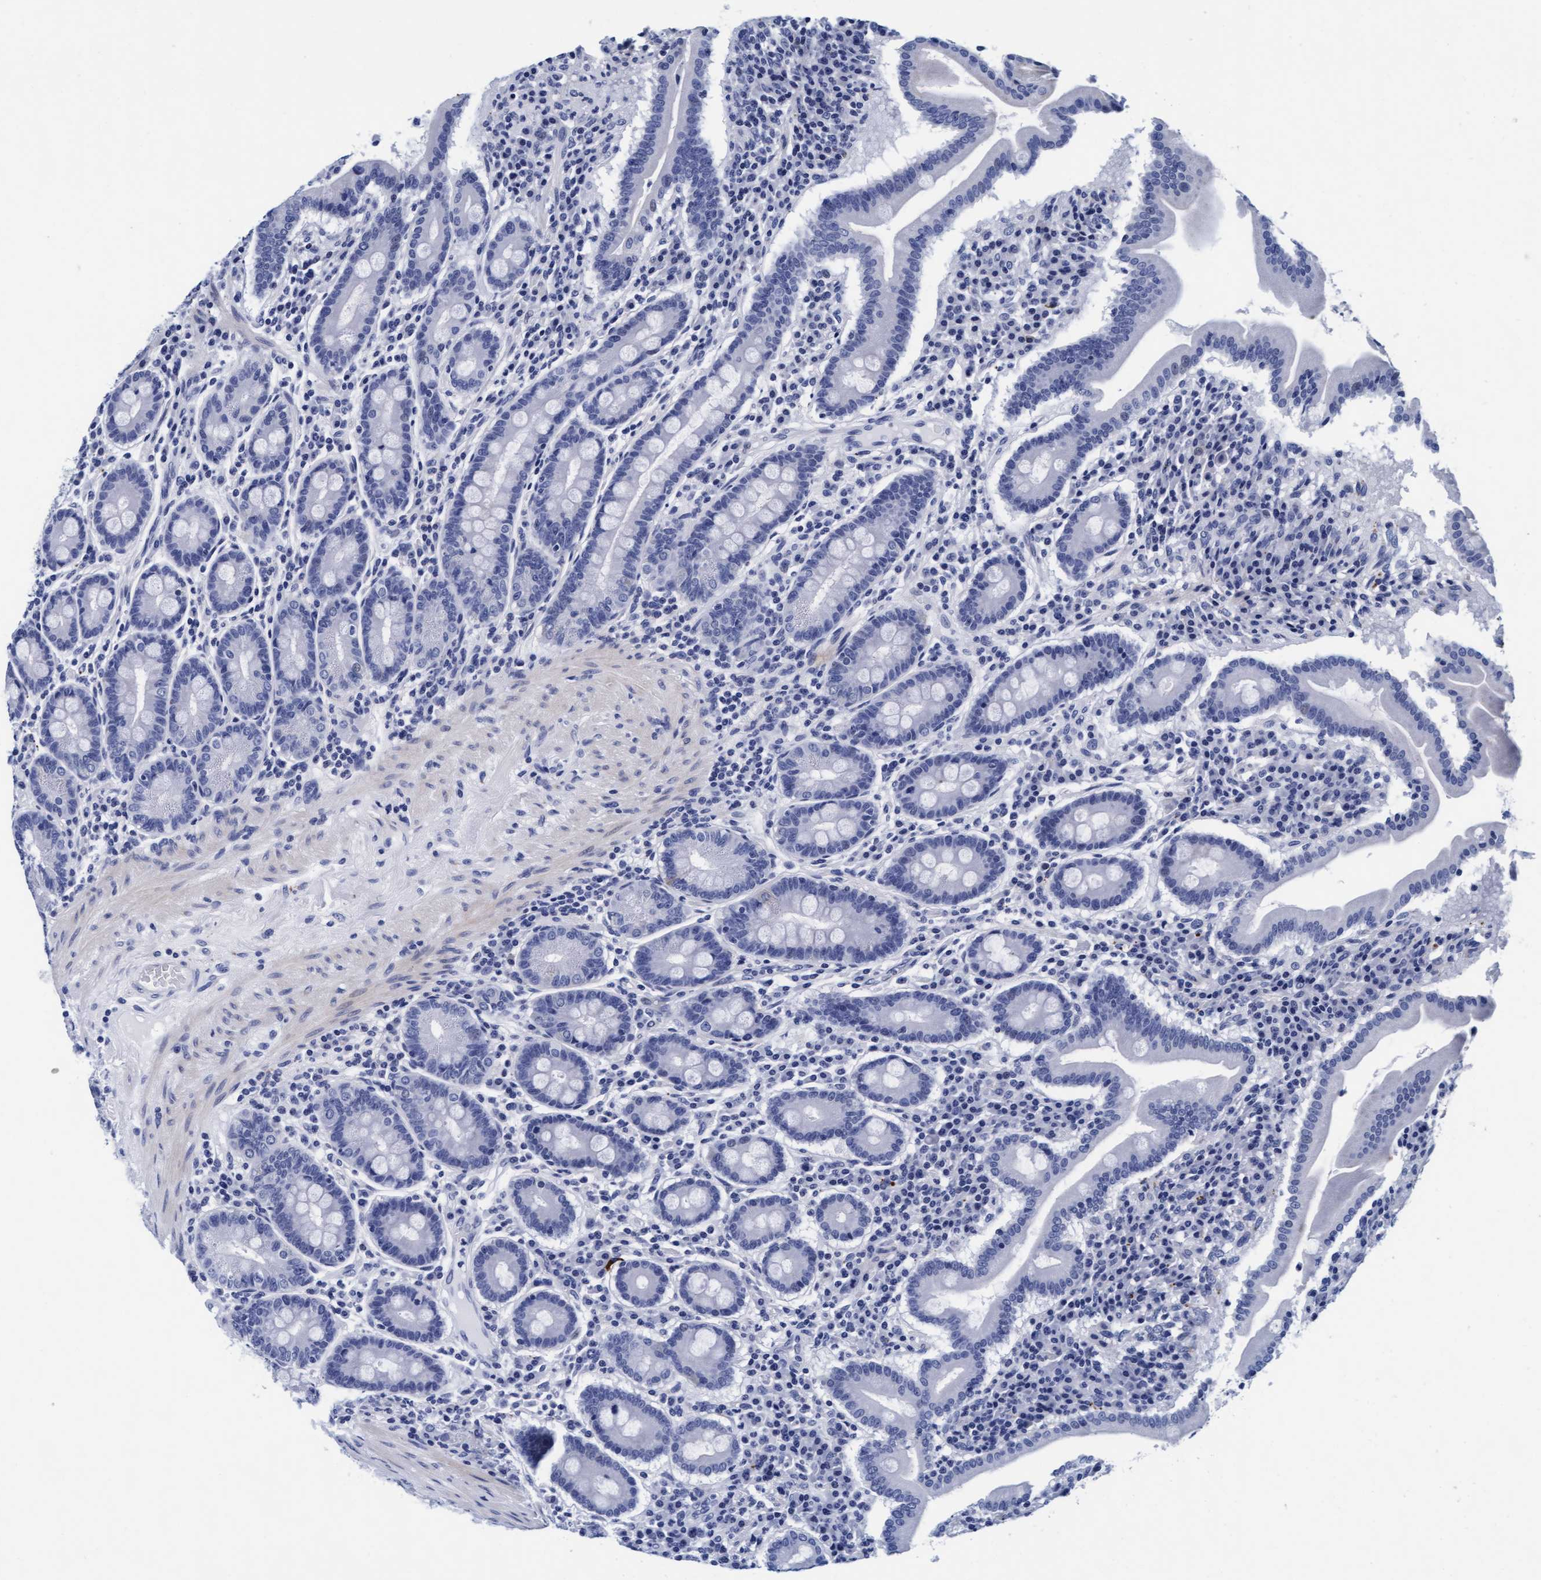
{"staining": {"intensity": "negative", "quantity": "none", "location": "none"}, "tissue": "duodenum", "cell_type": "Glandular cells", "image_type": "normal", "snomed": [{"axis": "morphology", "description": "Normal tissue, NOS"}, {"axis": "topography", "description": "Duodenum"}], "caption": "IHC micrograph of unremarkable duodenum: duodenum stained with DAB reveals no significant protein staining in glandular cells.", "gene": "ARSG", "patient": {"sex": "male", "age": 50}}